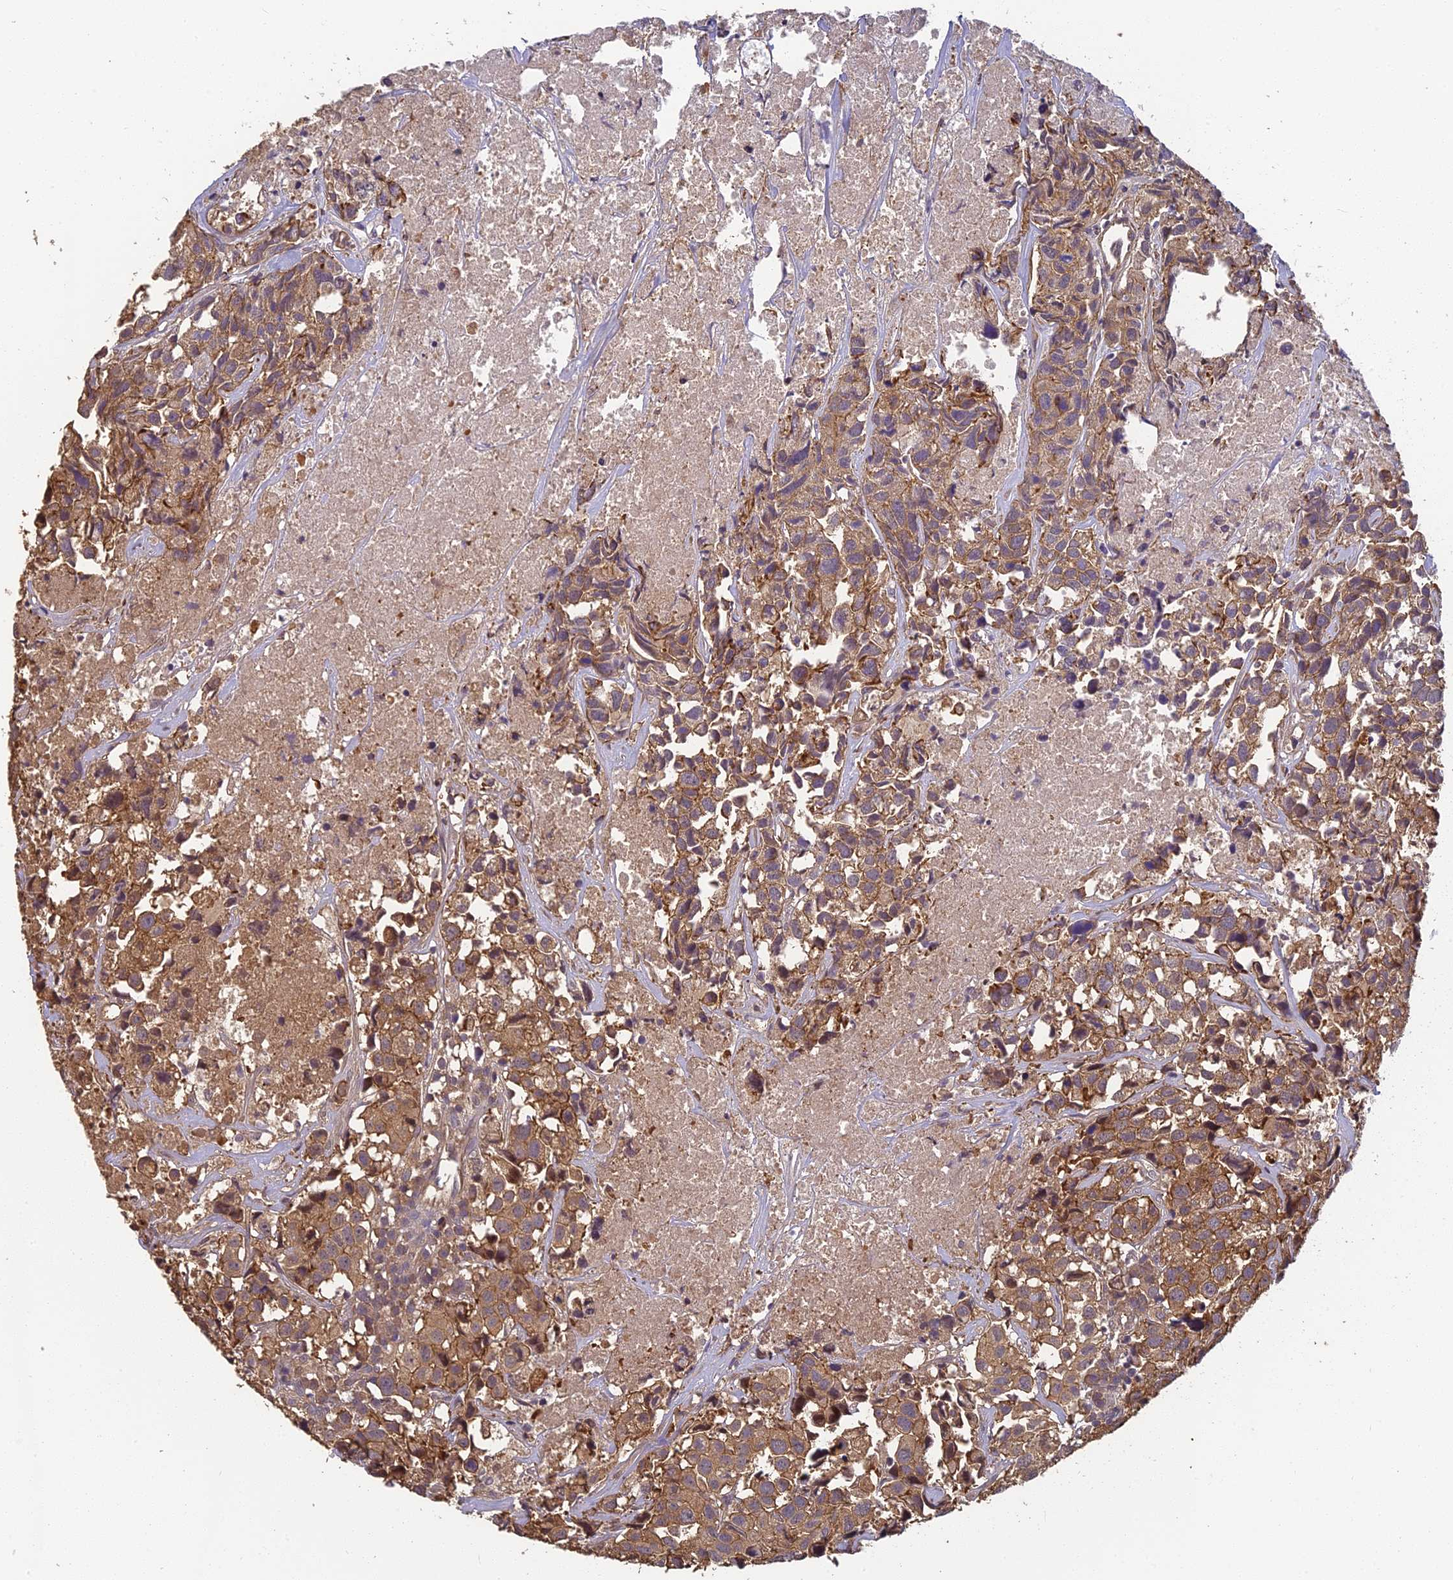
{"staining": {"intensity": "moderate", "quantity": ">75%", "location": "cytoplasmic/membranous"}, "tissue": "urothelial cancer", "cell_type": "Tumor cells", "image_type": "cancer", "snomed": [{"axis": "morphology", "description": "Urothelial carcinoma, High grade"}, {"axis": "topography", "description": "Urinary bladder"}], "caption": "IHC (DAB (3,3'-diaminobenzidine)) staining of urothelial cancer shows moderate cytoplasmic/membranous protein expression in approximately >75% of tumor cells. The staining was performed using DAB, with brown indicating positive protein expression. Nuclei are stained blue with hematoxylin.", "gene": "PIKFYVE", "patient": {"sex": "female", "age": 75}}